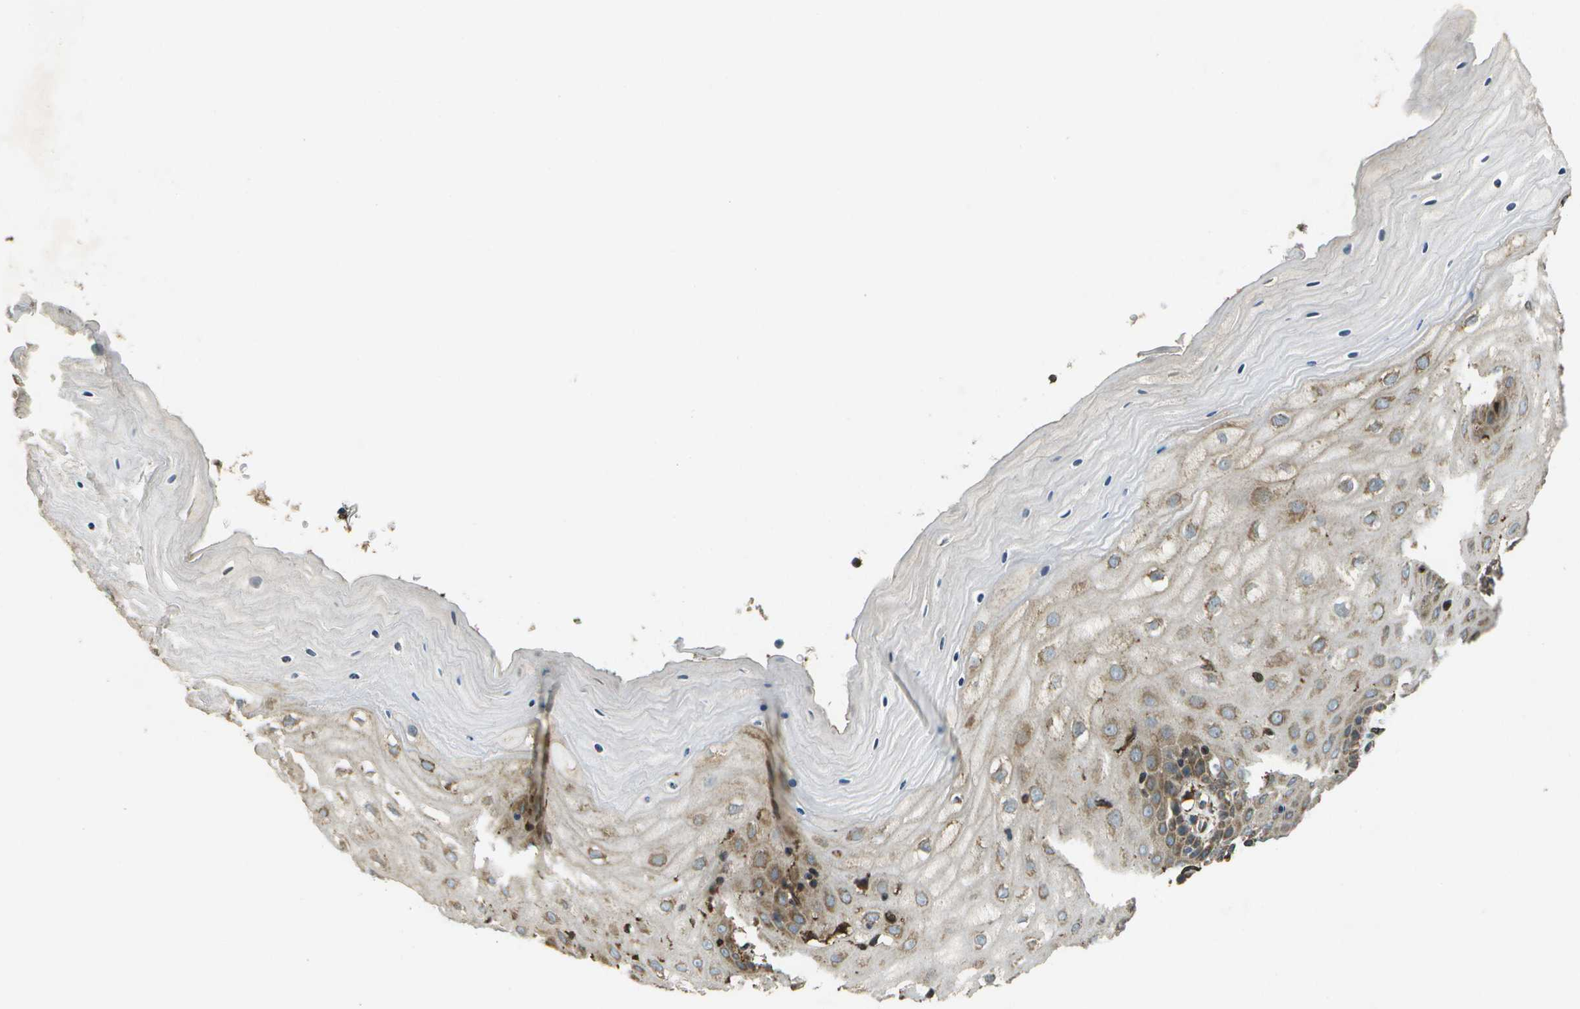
{"staining": {"intensity": "moderate", "quantity": "25%-75%", "location": "cytoplasmic/membranous"}, "tissue": "cervix", "cell_type": "Glandular cells", "image_type": "normal", "snomed": [{"axis": "morphology", "description": "Normal tissue, NOS"}, {"axis": "topography", "description": "Cervix"}], "caption": "Moderate cytoplasmic/membranous expression for a protein is seen in approximately 25%-75% of glandular cells of unremarkable cervix using IHC.", "gene": "PDIA4", "patient": {"sex": "female", "age": 55}}